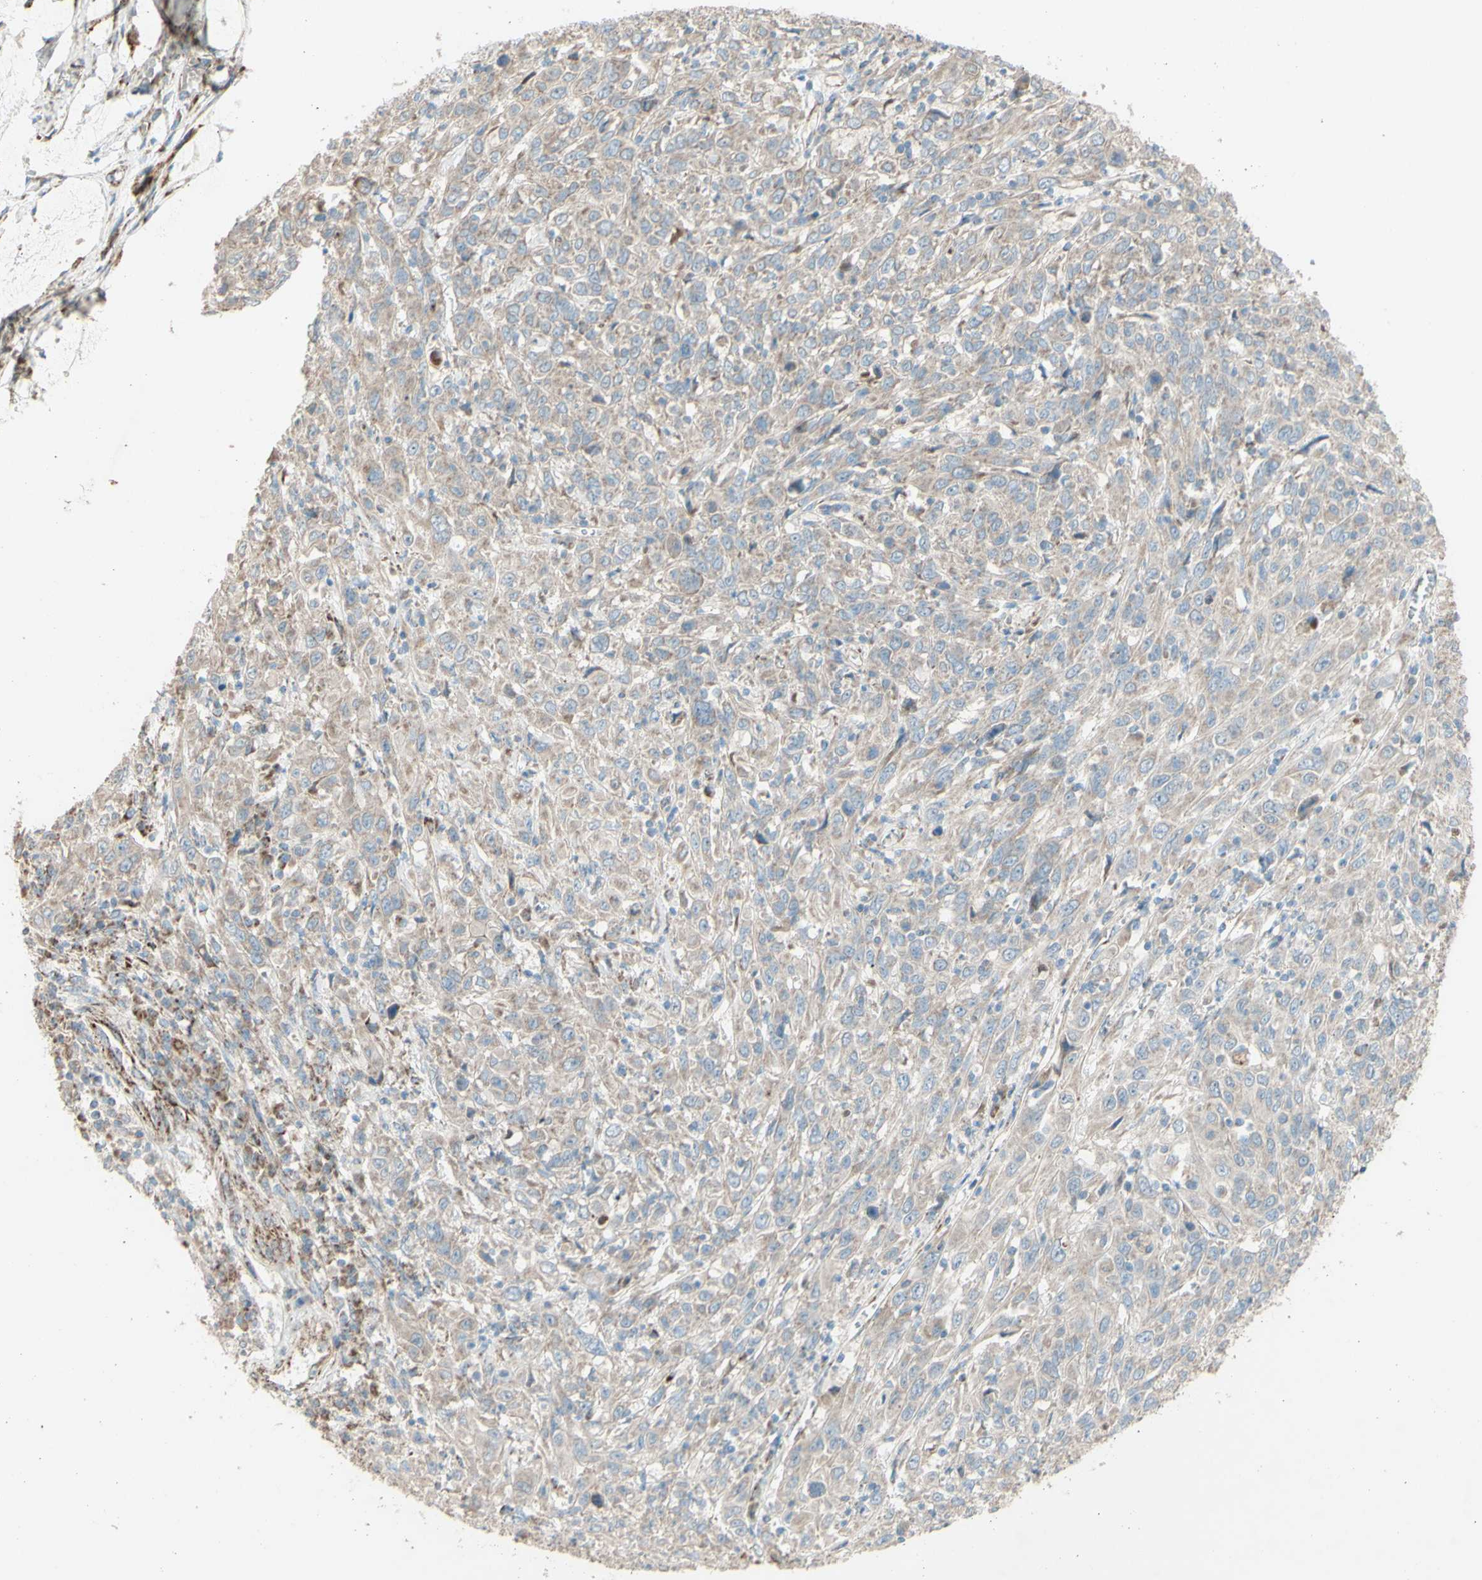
{"staining": {"intensity": "weak", "quantity": ">75%", "location": "cytoplasmic/membranous"}, "tissue": "cervical cancer", "cell_type": "Tumor cells", "image_type": "cancer", "snomed": [{"axis": "morphology", "description": "Squamous cell carcinoma, NOS"}, {"axis": "topography", "description": "Cervix"}], "caption": "The immunohistochemical stain labels weak cytoplasmic/membranous expression in tumor cells of cervical cancer tissue.", "gene": "RHOT1", "patient": {"sex": "female", "age": 46}}